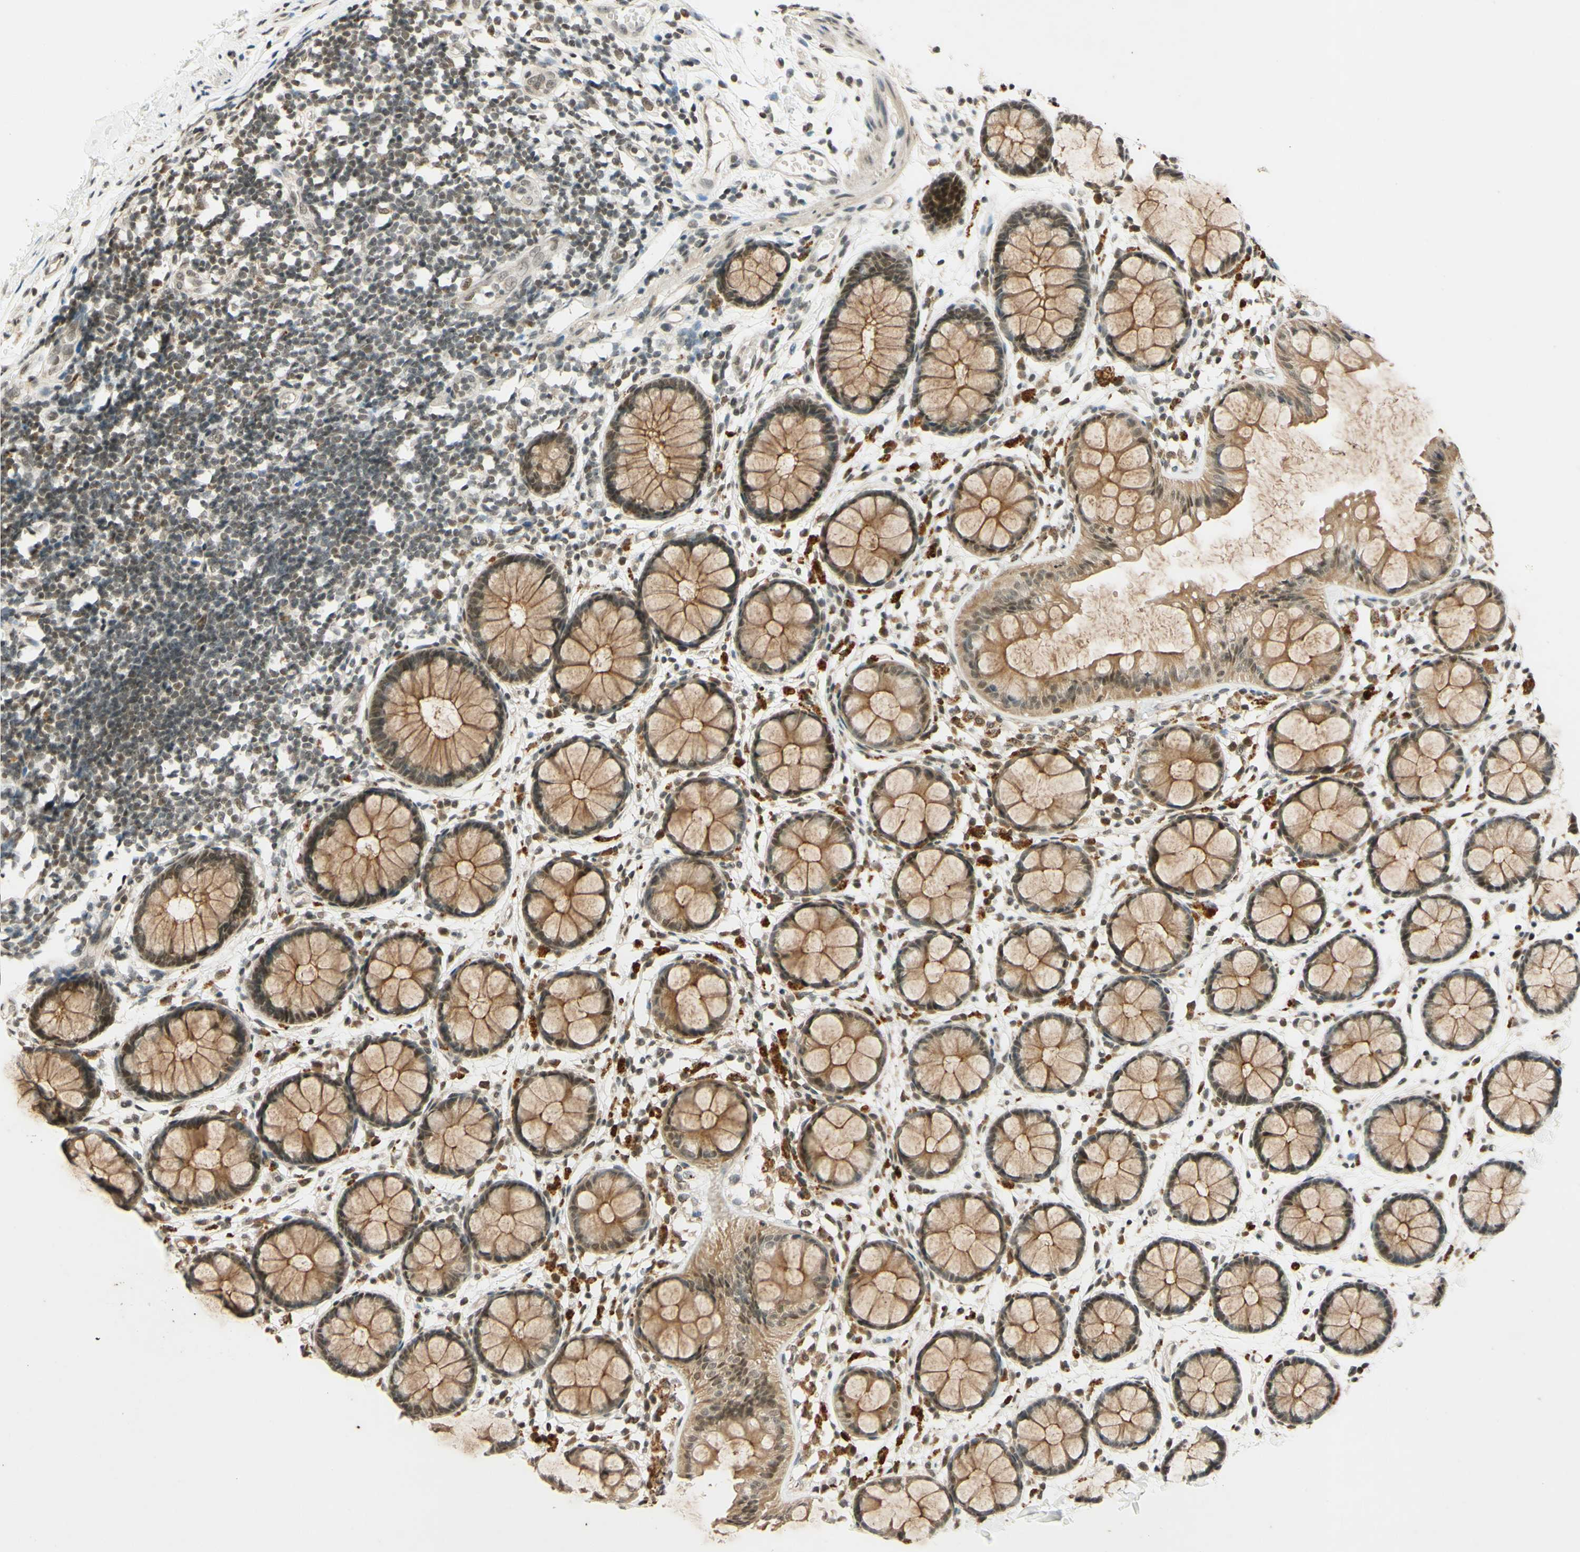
{"staining": {"intensity": "moderate", "quantity": ">75%", "location": "nuclear"}, "tissue": "rectum", "cell_type": "Glandular cells", "image_type": "normal", "snomed": [{"axis": "morphology", "description": "Normal tissue, NOS"}, {"axis": "topography", "description": "Rectum"}], "caption": "The micrograph shows staining of unremarkable rectum, revealing moderate nuclear protein positivity (brown color) within glandular cells.", "gene": "SMARCB1", "patient": {"sex": "female", "age": 66}}